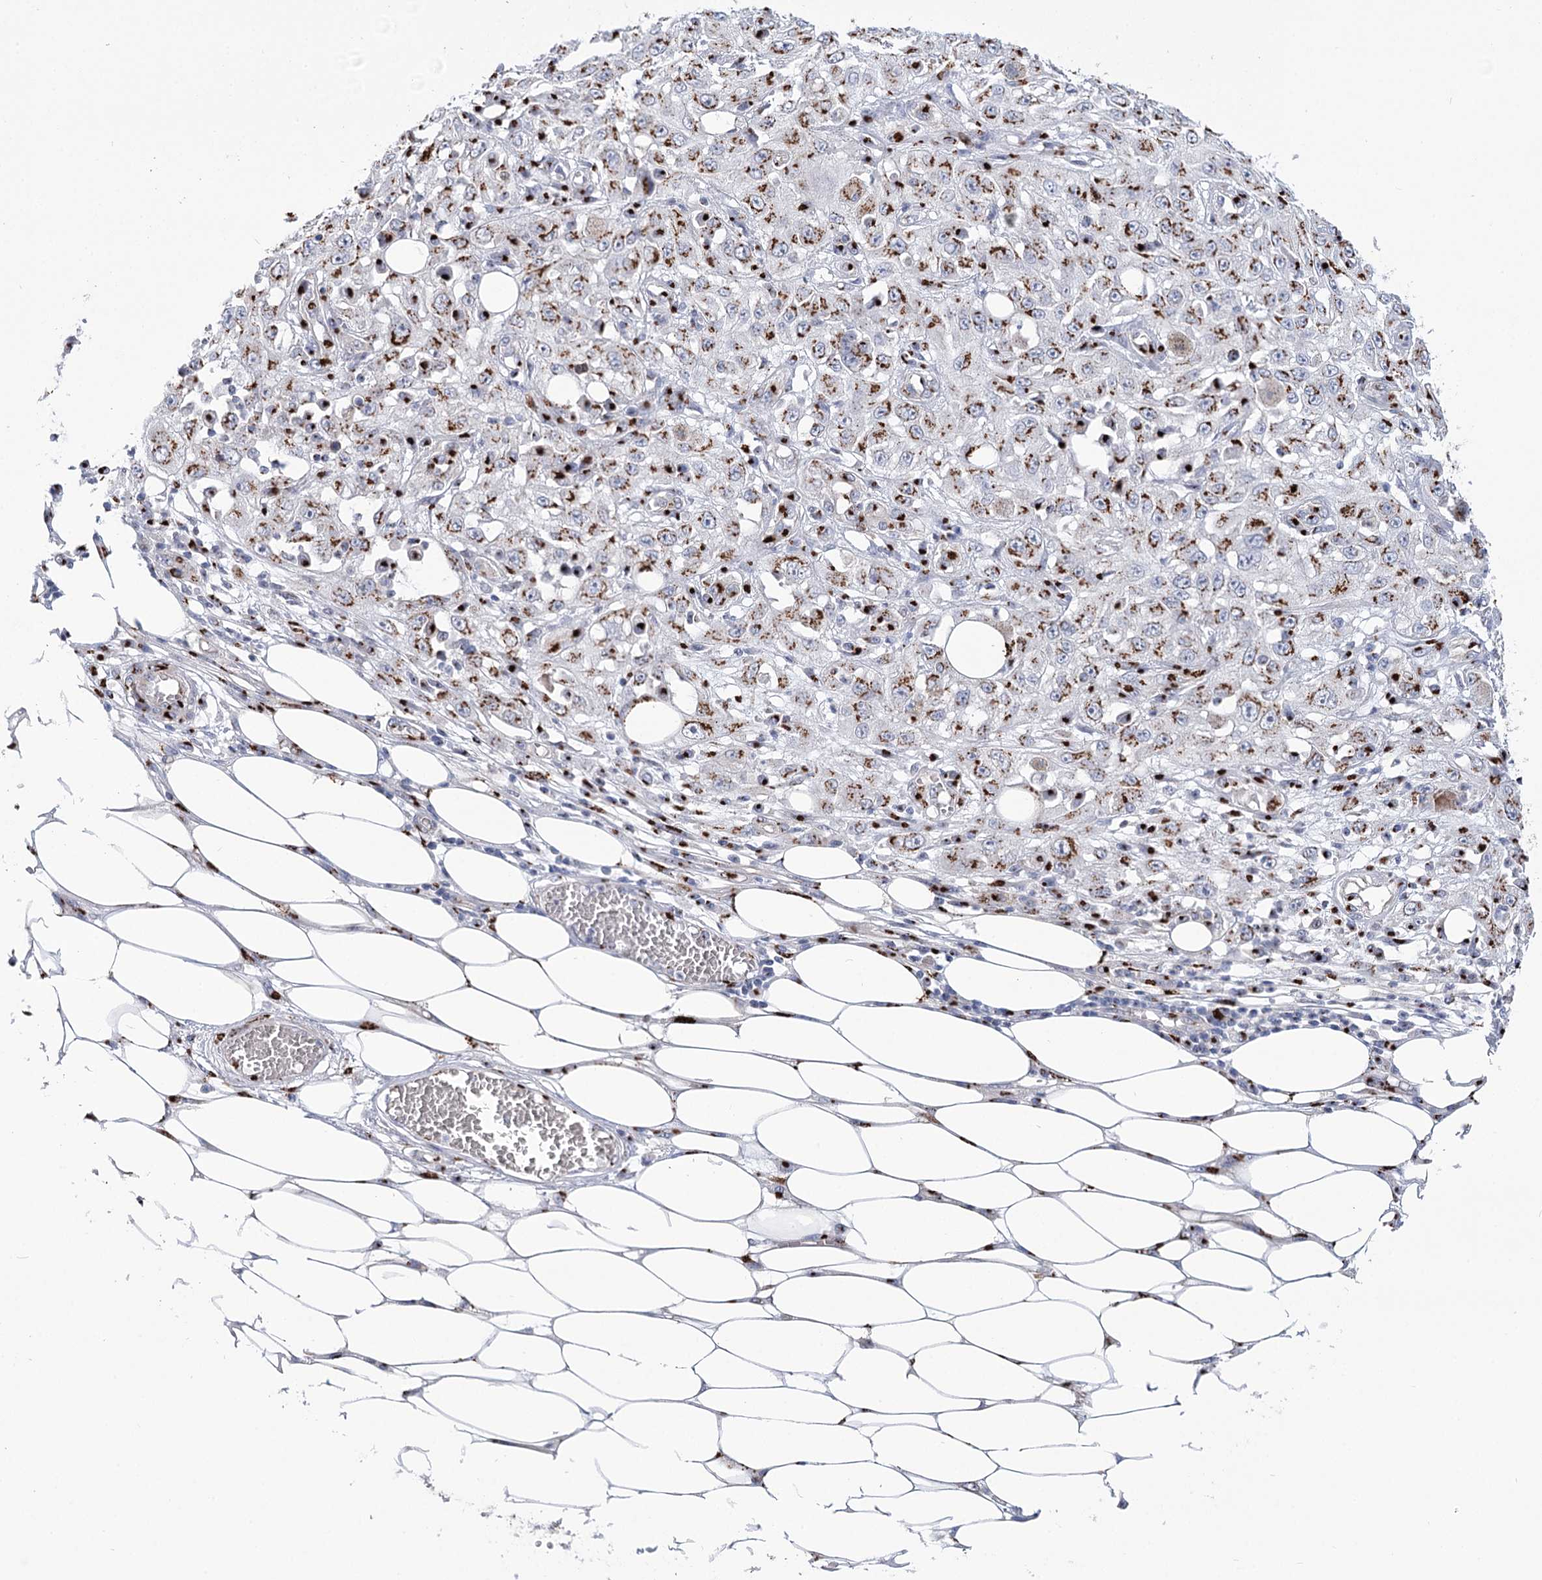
{"staining": {"intensity": "moderate", "quantity": ">75%", "location": "cytoplasmic/membranous"}, "tissue": "skin cancer", "cell_type": "Tumor cells", "image_type": "cancer", "snomed": [{"axis": "morphology", "description": "Squamous cell carcinoma, NOS"}, {"axis": "morphology", "description": "Squamous cell carcinoma, metastatic, NOS"}, {"axis": "topography", "description": "Skin"}, {"axis": "topography", "description": "Lymph node"}], "caption": "Immunohistochemistry (IHC) histopathology image of human skin cancer (squamous cell carcinoma) stained for a protein (brown), which displays medium levels of moderate cytoplasmic/membranous expression in approximately >75% of tumor cells.", "gene": "TMEM165", "patient": {"sex": "male", "age": 75}}